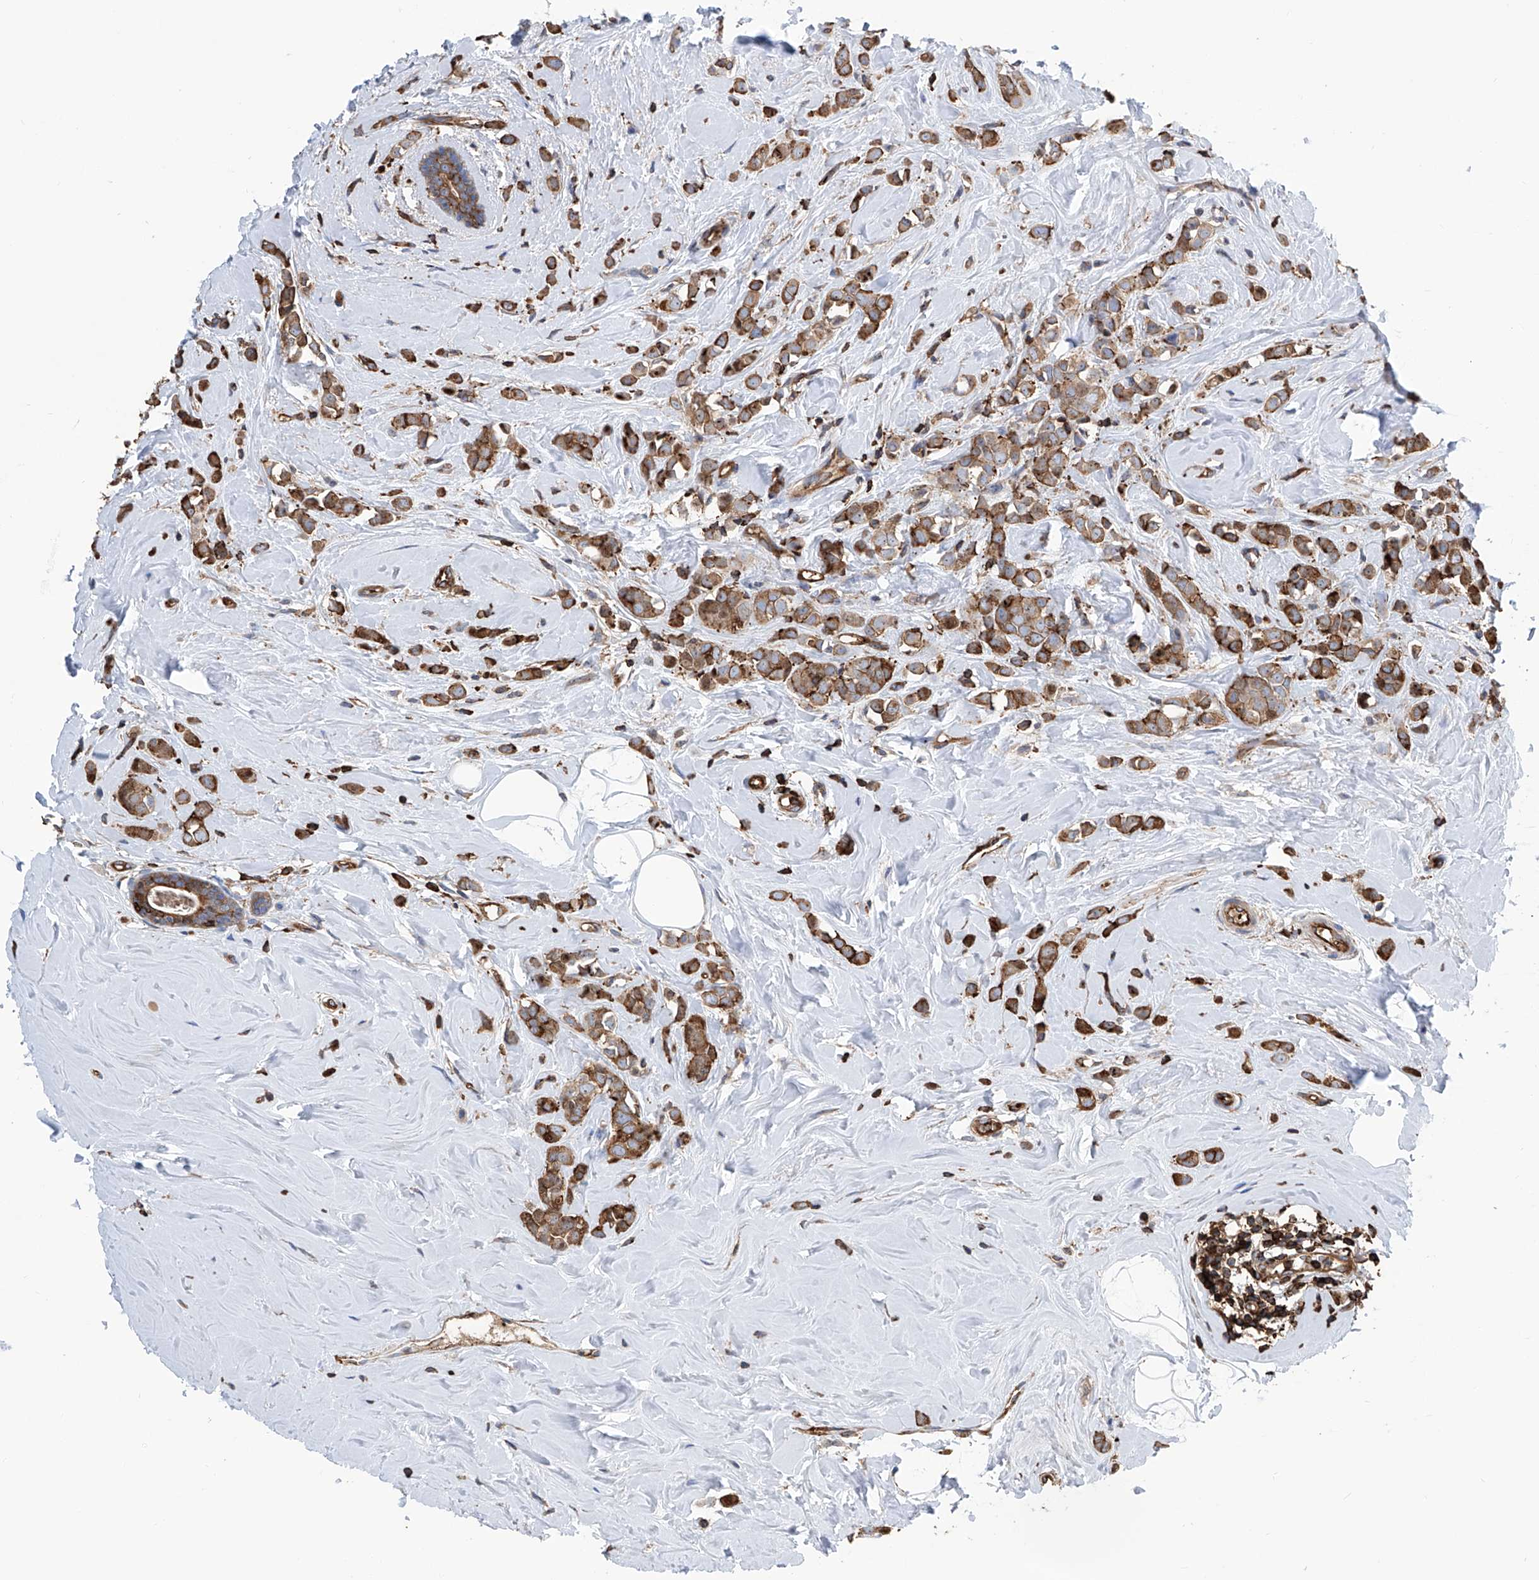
{"staining": {"intensity": "moderate", "quantity": ">75%", "location": "cytoplasmic/membranous"}, "tissue": "breast cancer", "cell_type": "Tumor cells", "image_type": "cancer", "snomed": [{"axis": "morphology", "description": "Lobular carcinoma"}, {"axis": "topography", "description": "Breast"}], "caption": "Moderate cytoplasmic/membranous positivity is present in approximately >75% of tumor cells in breast lobular carcinoma. The staining was performed using DAB to visualize the protein expression in brown, while the nuclei were stained in blue with hematoxylin (Magnification: 20x).", "gene": "ZNF484", "patient": {"sex": "female", "age": 47}}